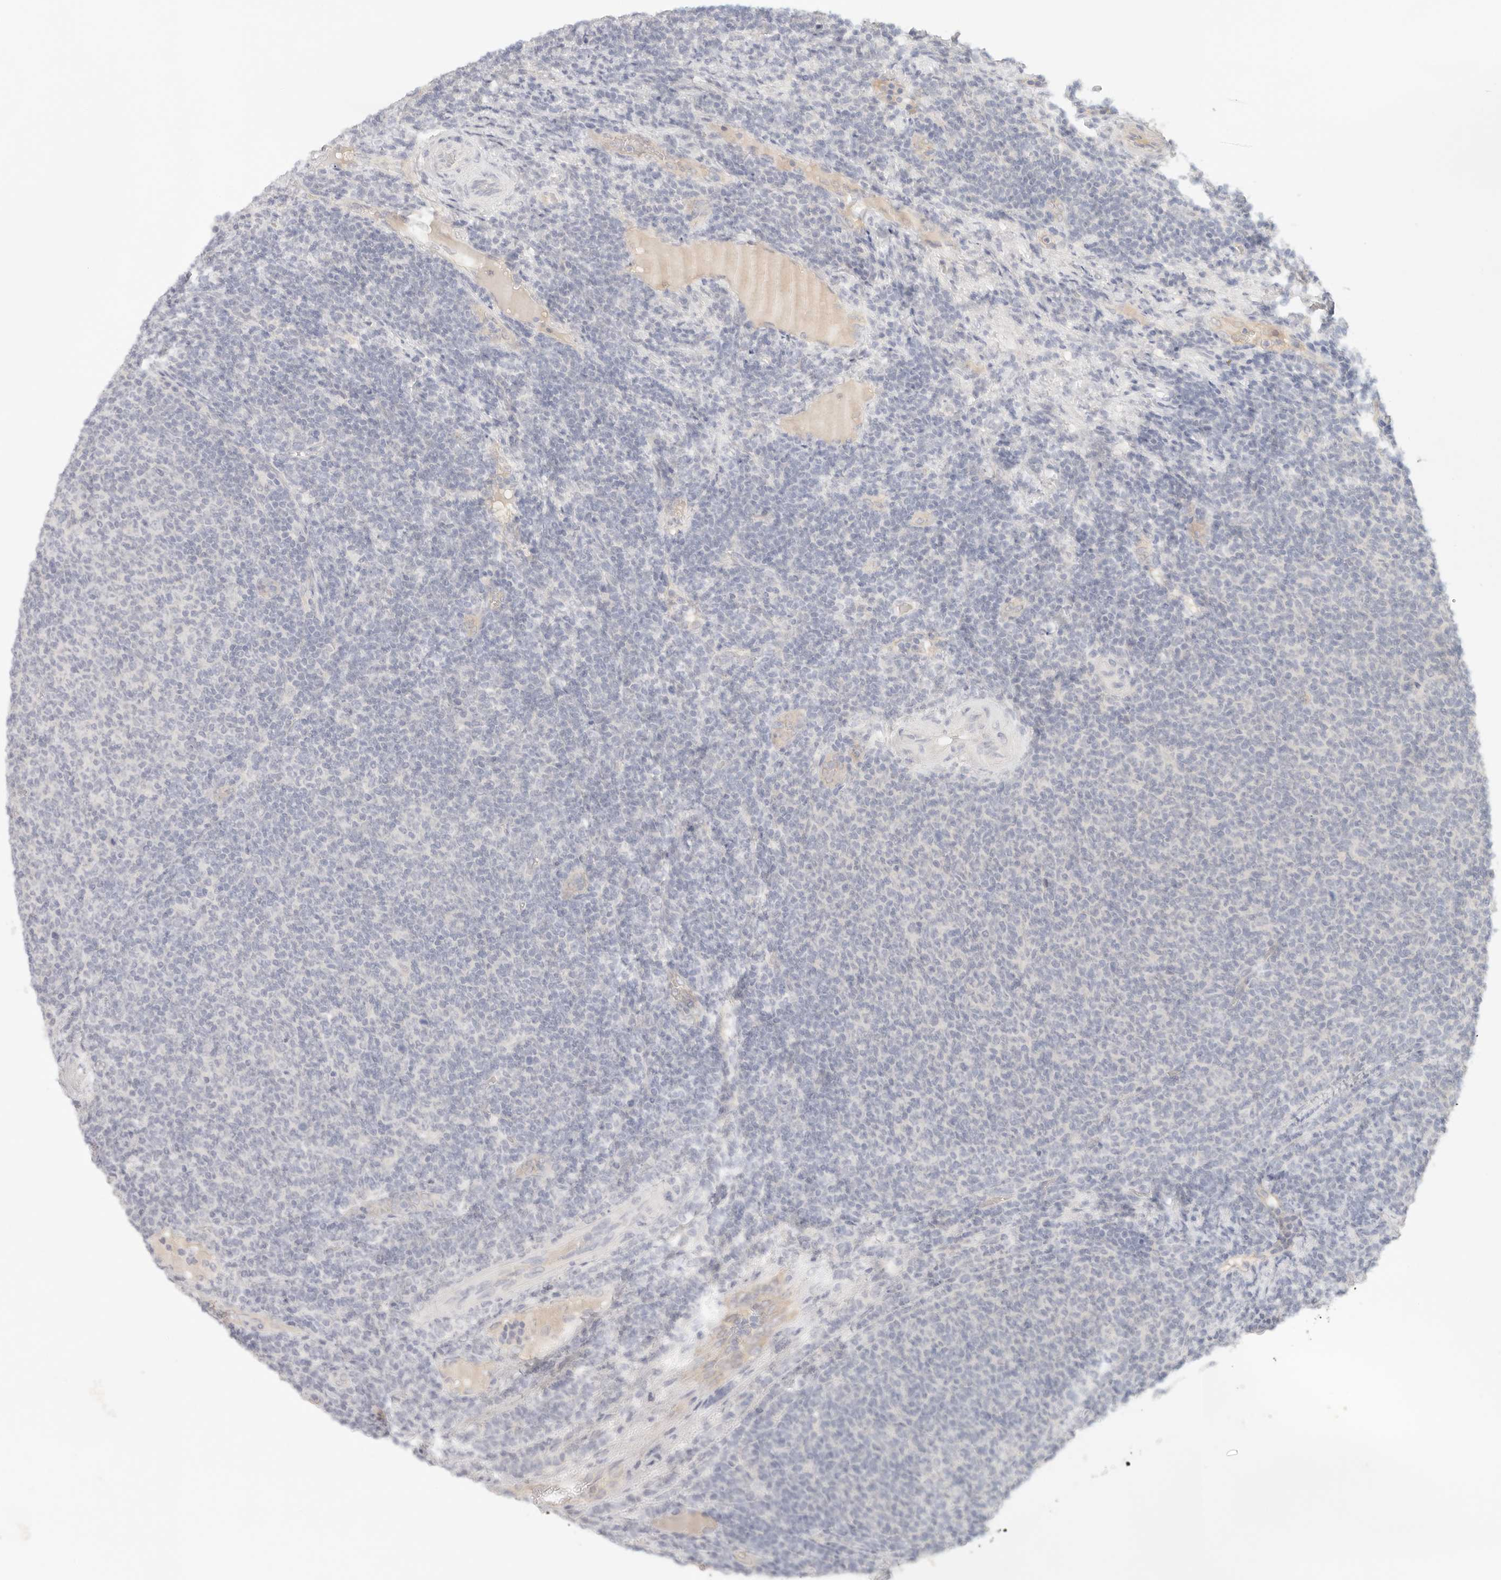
{"staining": {"intensity": "negative", "quantity": "none", "location": "none"}, "tissue": "lymphoma", "cell_type": "Tumor cells", "image_type": "cancer", "snomed": [{"axis": "morphology", "description": "Malignant lymphoma, non-Hodgkin's type, Low grade"}, {"axis": "topography", "description": "Lymph node"}], "caption": "The immunohistochemistry (IHC) micrograph has no significant positivity in tumor cells of malignant lymphoma, non-Hodgkin's type (low-grade) tissue.", "gene": "SPHK1", "patient": {"sex": "male", "age": 66}}